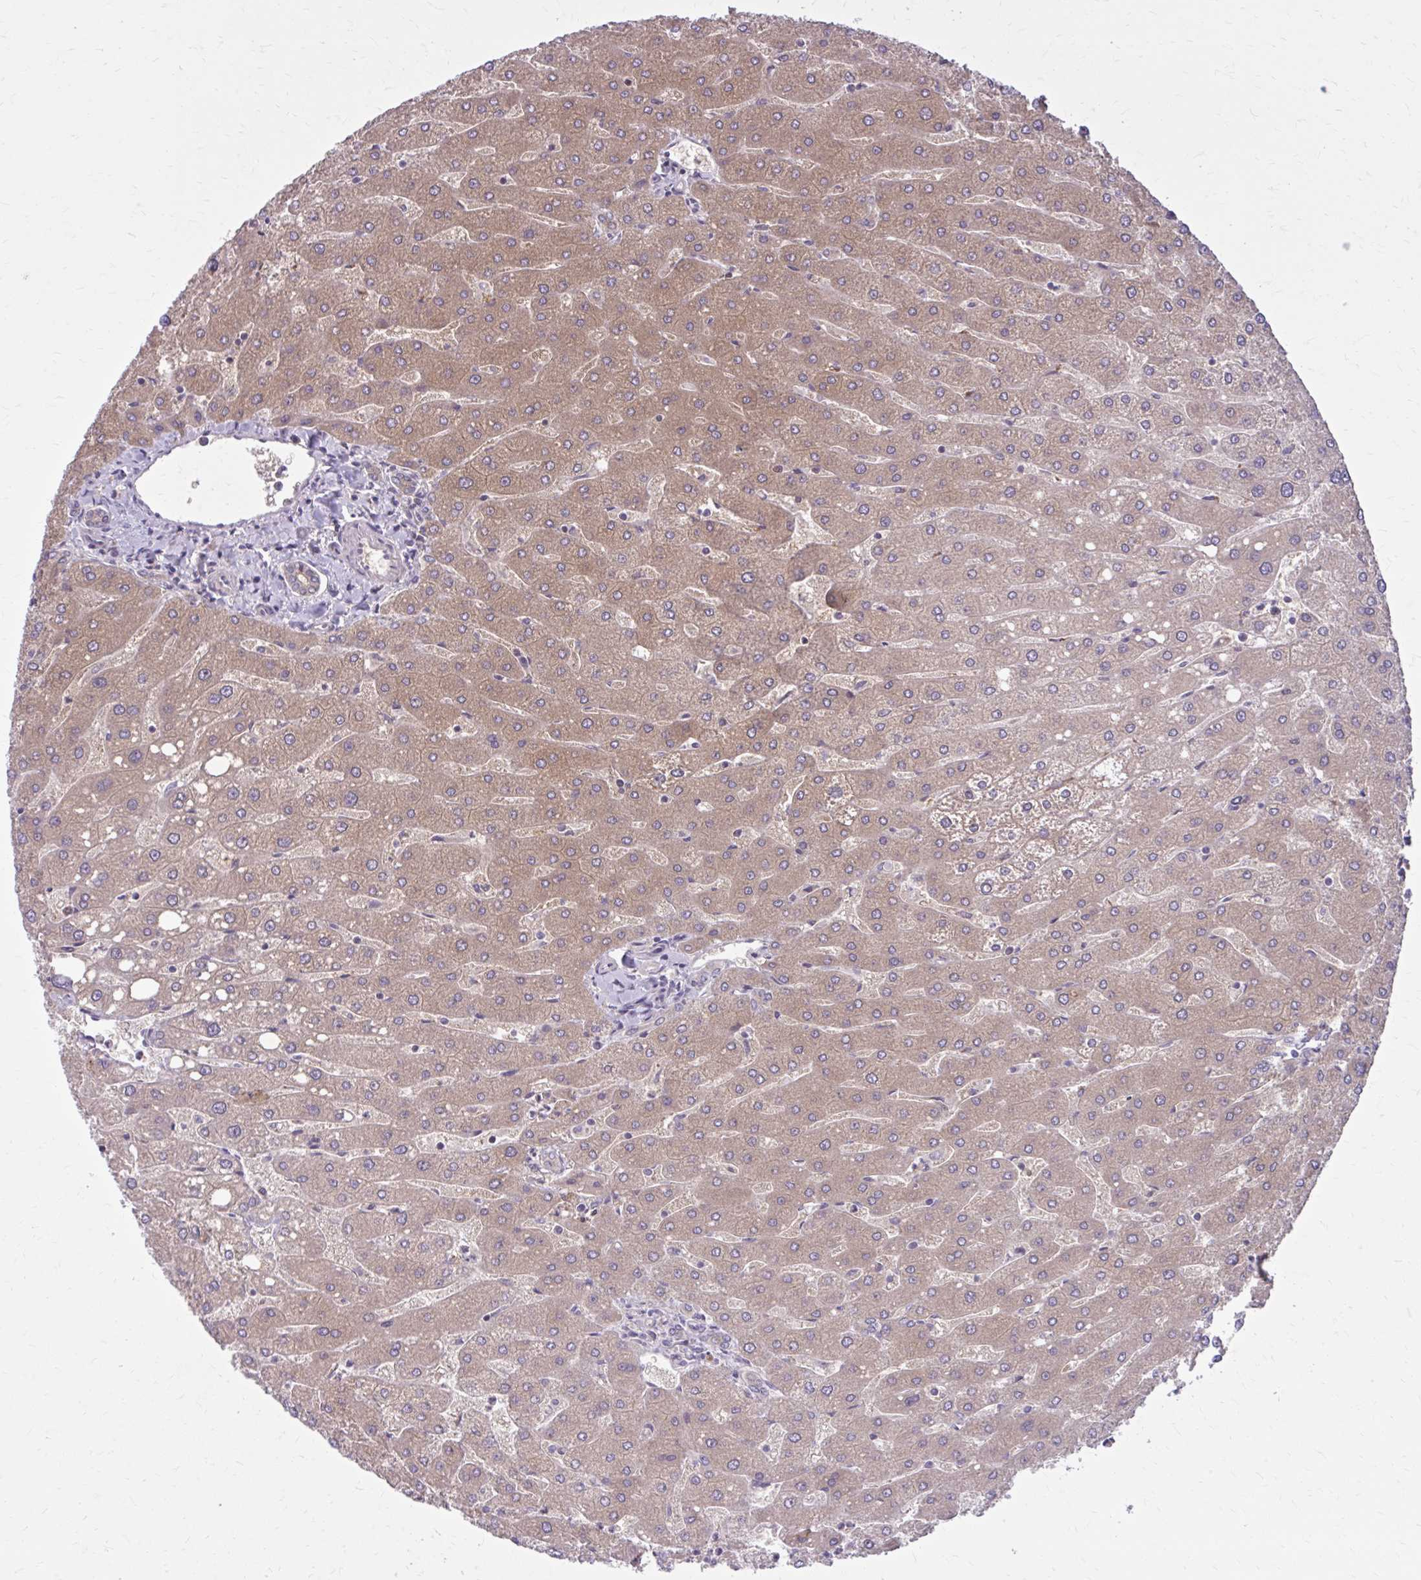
{"staining": {"intensity": "weak", "quantity": "25%-75%", "location": "cytoplasmic/membranous"}, "tissue": "liver", "cell_type": "Cholangiocytes", "image_type": "normal", "snomed": [{"axis": "morphology", "description": "Normal tissue, NOS"}, {"axis": "topography", "description": "Liver"}], "caption": "Cholangiocytes demonstrate low levels of weak cytoplasmic/membranous staining in approximately 25%-75% of cells in normal human liver. The protein is stained brown, and the nuclei are stained in blue (DAB IHC with brightfield microscopy, high magnification).", "gene": "SNF8", "patient": {"sex": "male", "age": 67}}